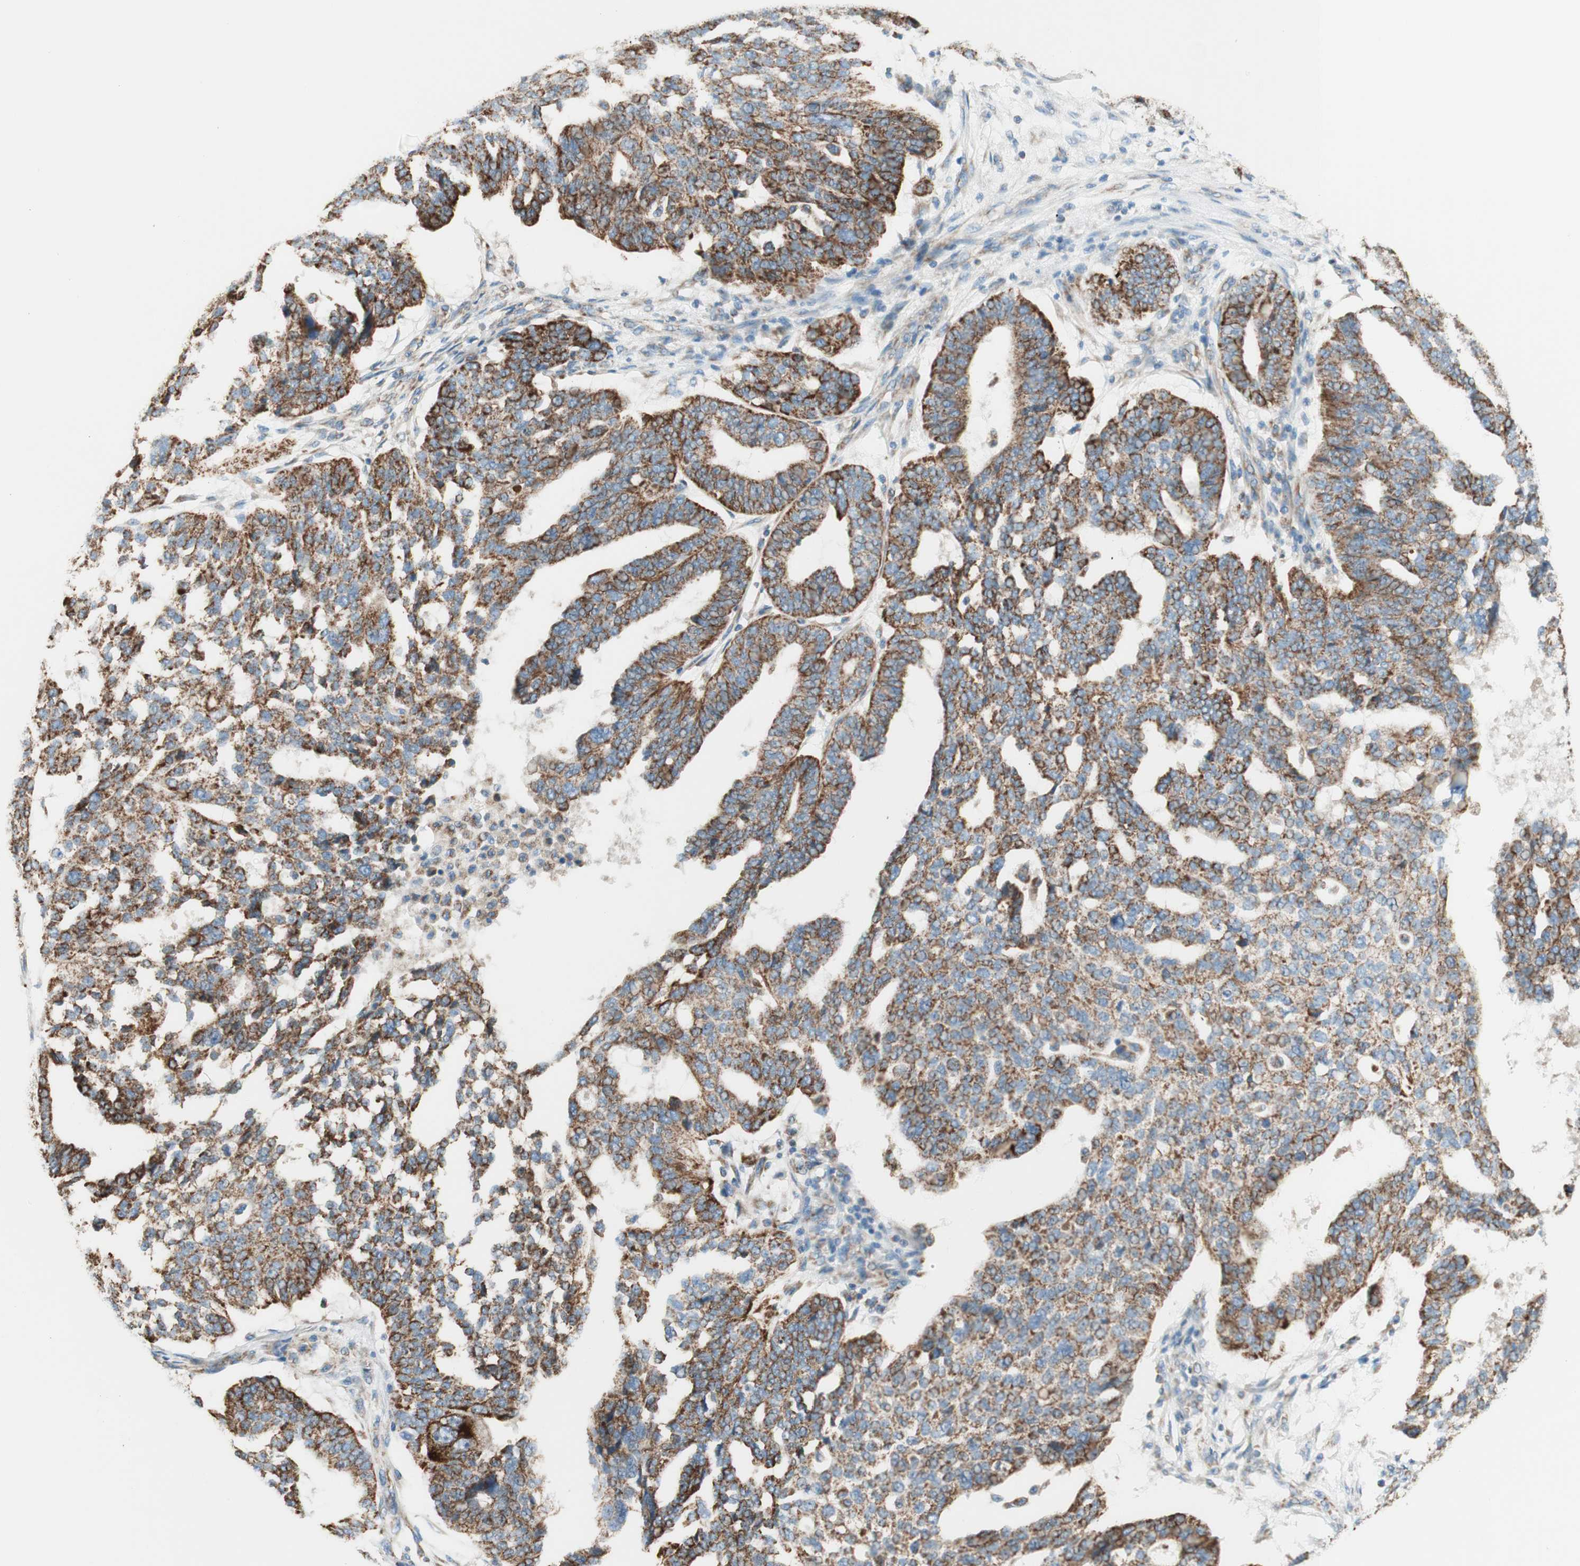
{"staining": {"intensity": "strong", "quantity": ">75%", "location": "cytoplasmic/membranous"}, "tissue": "ovarian cancer", "cell_type": "Tumor cells", "image_type": "cancer", "snomed": [{"axis": "morphology", "description": "Cystadenocarcinoma, serous, NOS"}, {"axis": "topography", "description": "Ovary"}], "caption": "High-power microscopy captured an IHC histopathology image of ovarian serous cystadenocarcinoma, revealing strong cytoplasmic/membranous expression in approximately >75% of tumor cells.", "gene": "TOMM20", "patient": {"sex": "female", "age": 59}}